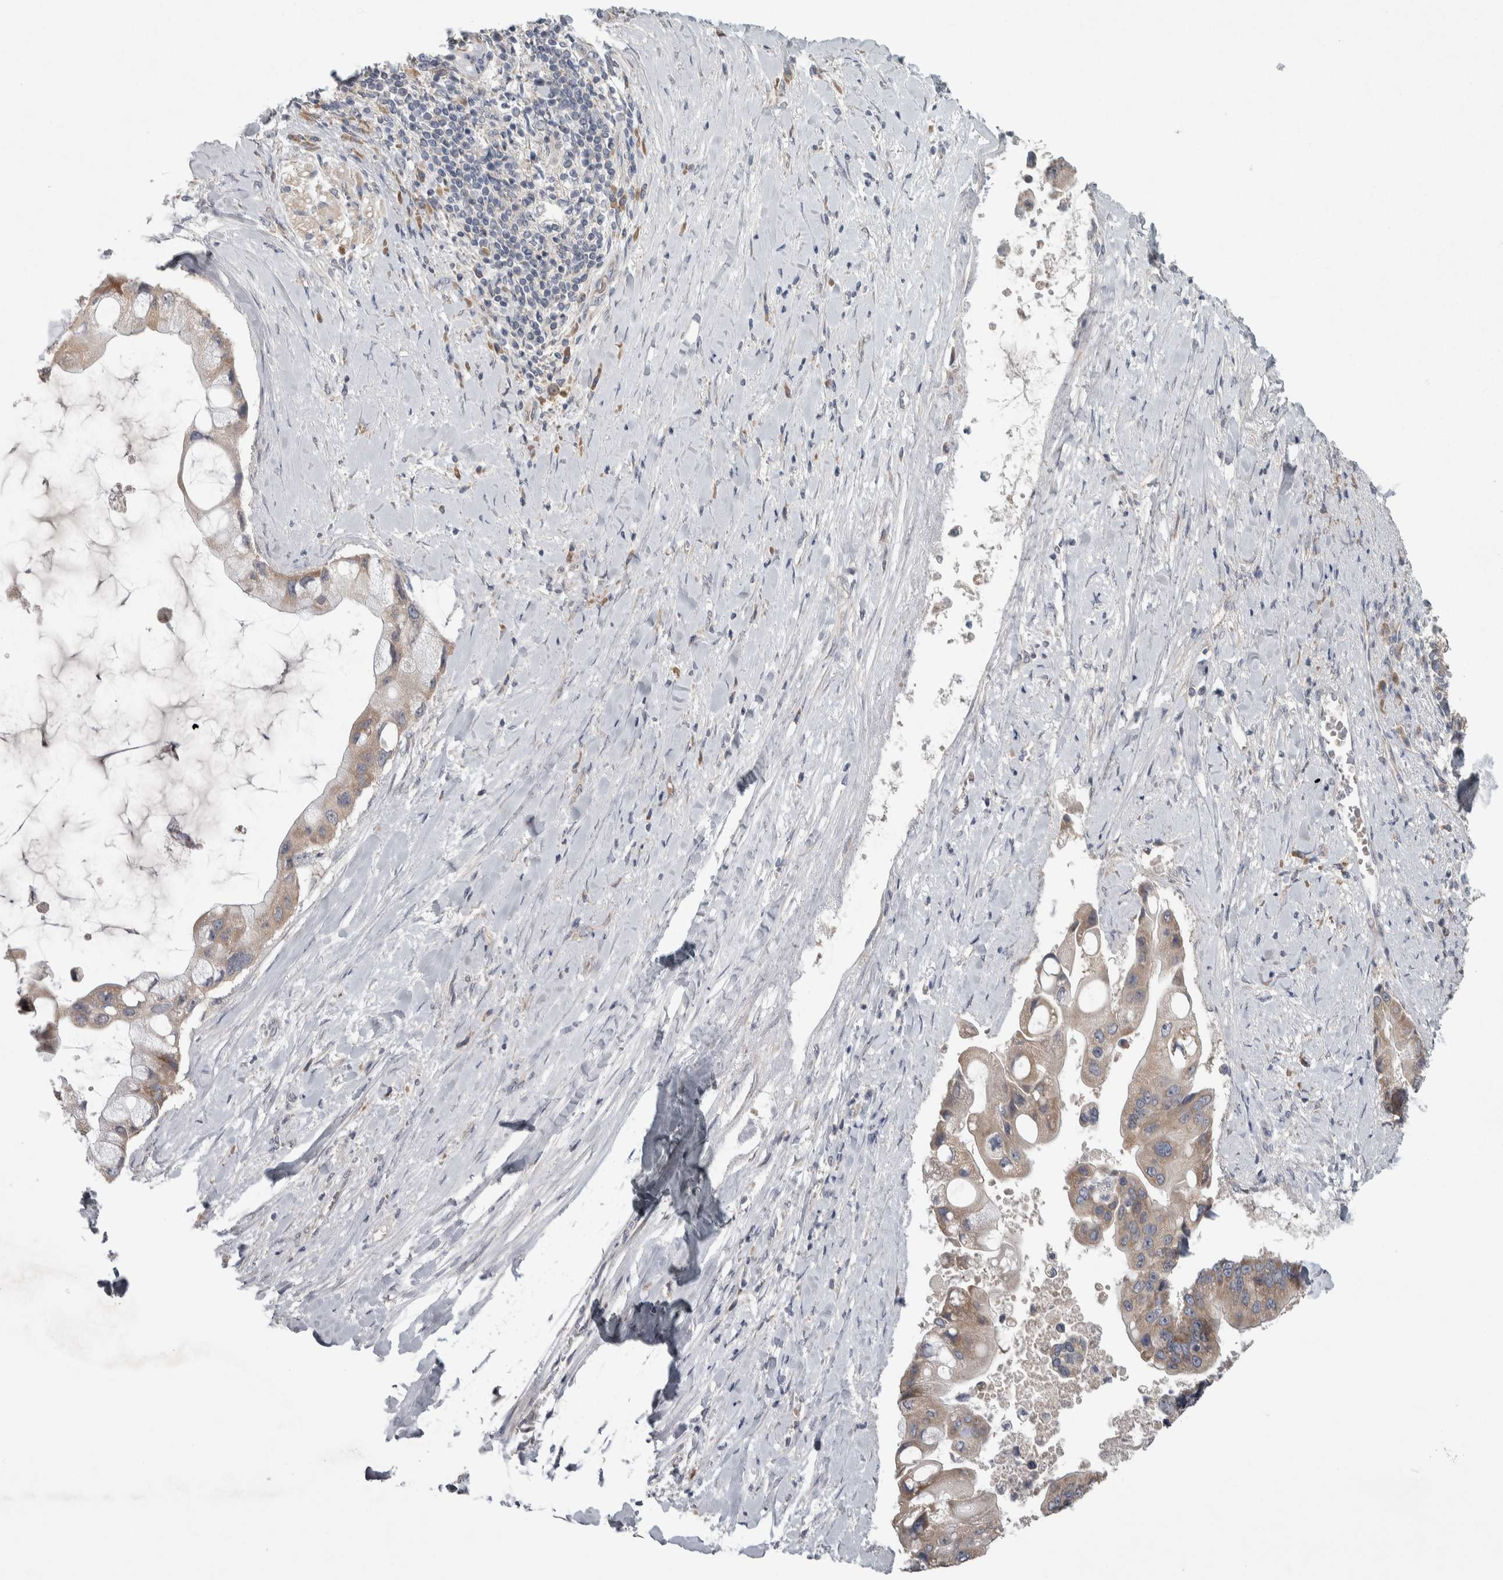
{"staining": {"intensity": "weak", "quantity": ">75%", "location": "cytoplasmic/membranous"}, "tissue": "liver cancer", "cell_type": "Tumor cells", "image_type": "cancer", "snomed": [{"axis": "morphology", "description": "Cholangiocarcinoma"}, {"axis": "topography", "description": "Liver"}], "caption": "Liver cholangiocarcinoma stained with a brown dye shows weak cytoplasmic/membranous positive staining in about >75% of tumor cells.", "gene": "SRP68", "patient": {"sex": "male", "age": 50}}